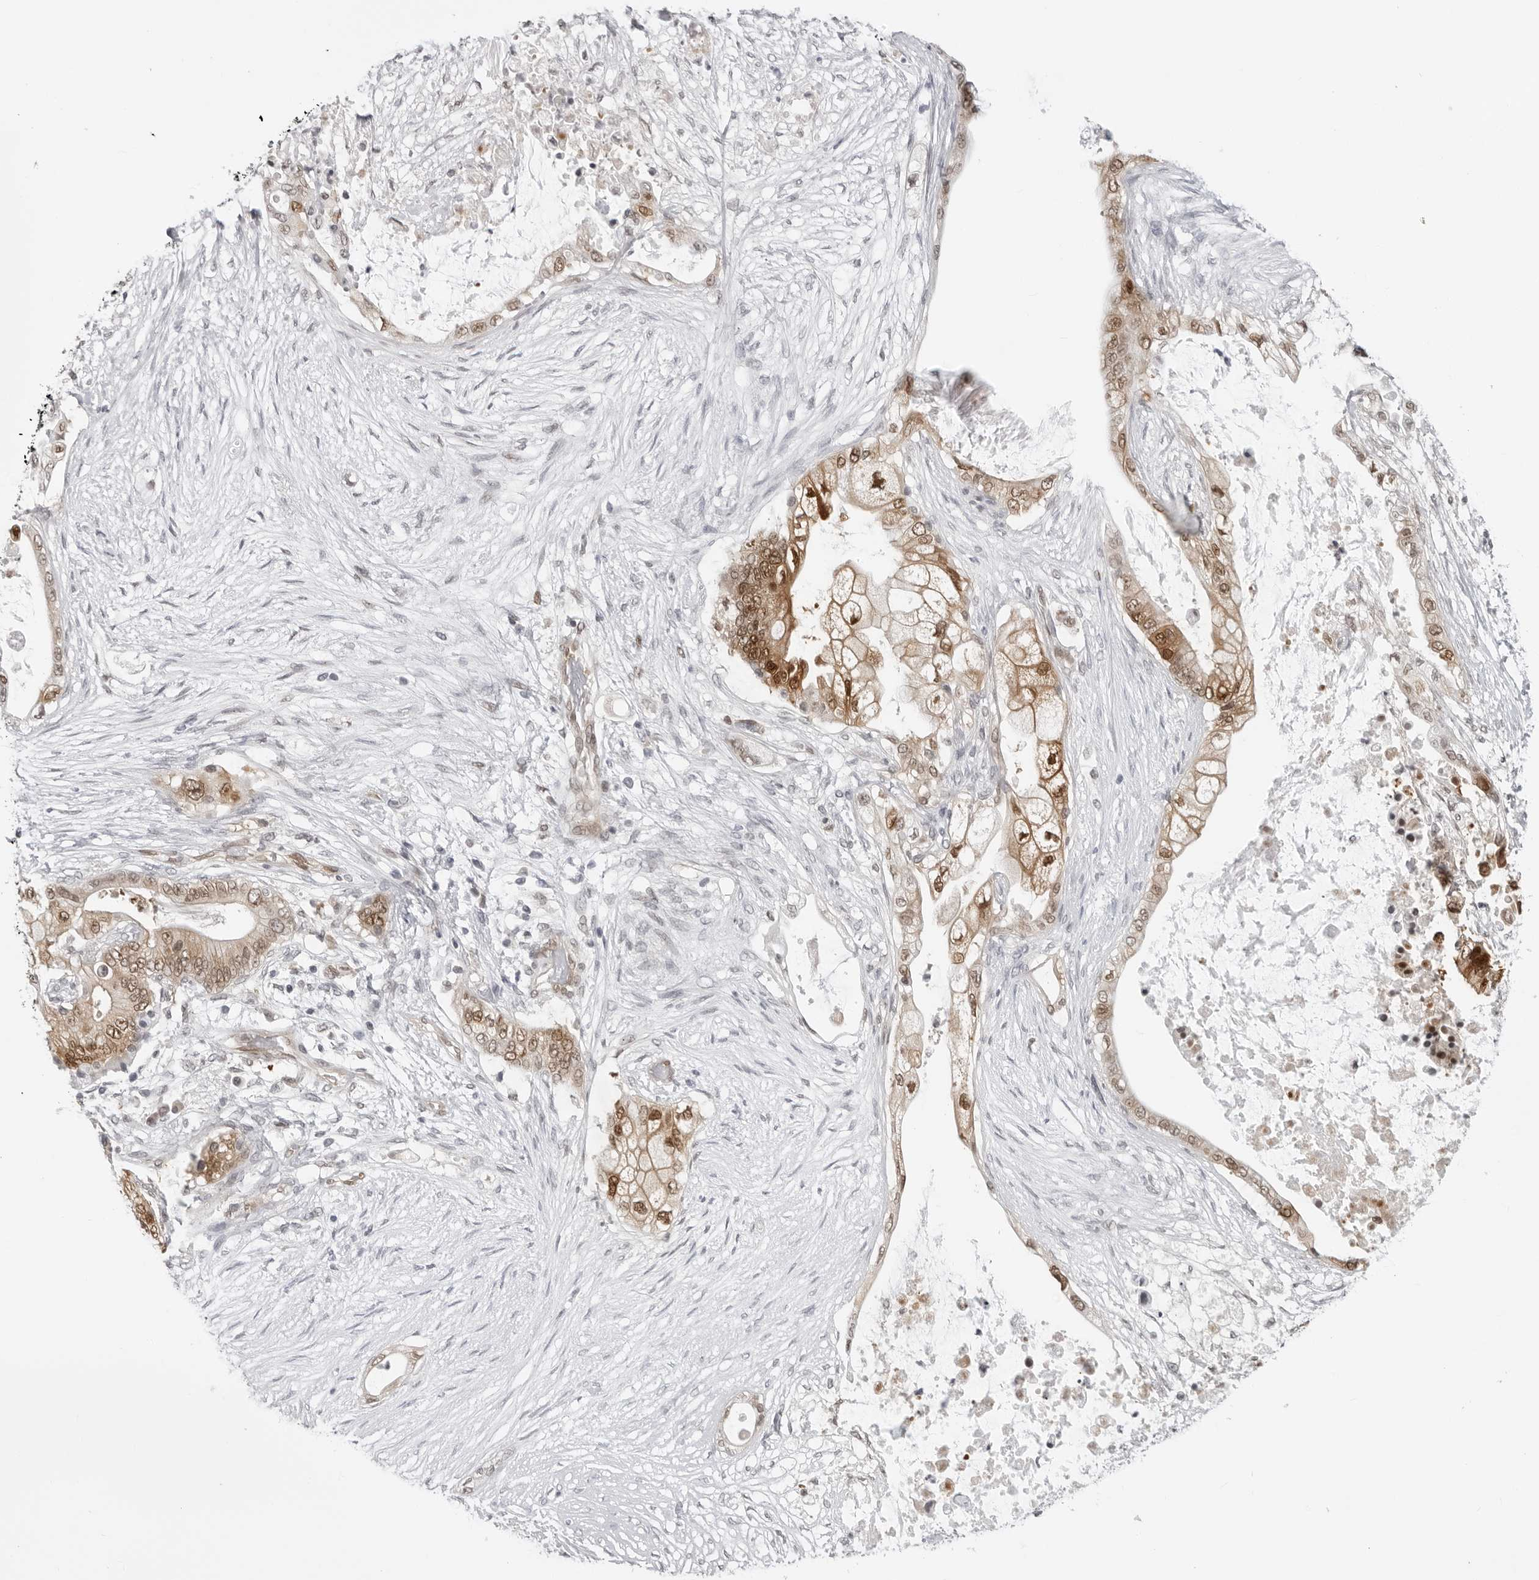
{"staining": {"intensity": "moderate", "quantity": ">75%", "location": "cytoplasmic/membranous,nuclear"}, "tissue": "pancreatic cancer", "cell_type": "Tumor cells", "image_type": "cancer", "snomed": [{"axis": "morphology", "description": "Adenocarcinoma, NOS"}, {"axis": "topography", "description": "Pancreas"}], "caption": "Pancreatic adenocarcinoma stained with a brown dye demonstrates moderate cytoplasmic/membranous and nuclear positive staining in about >75% of tumor cells.", "gene": "CASP7", "patient": {"sex": "male", "age": 53}}